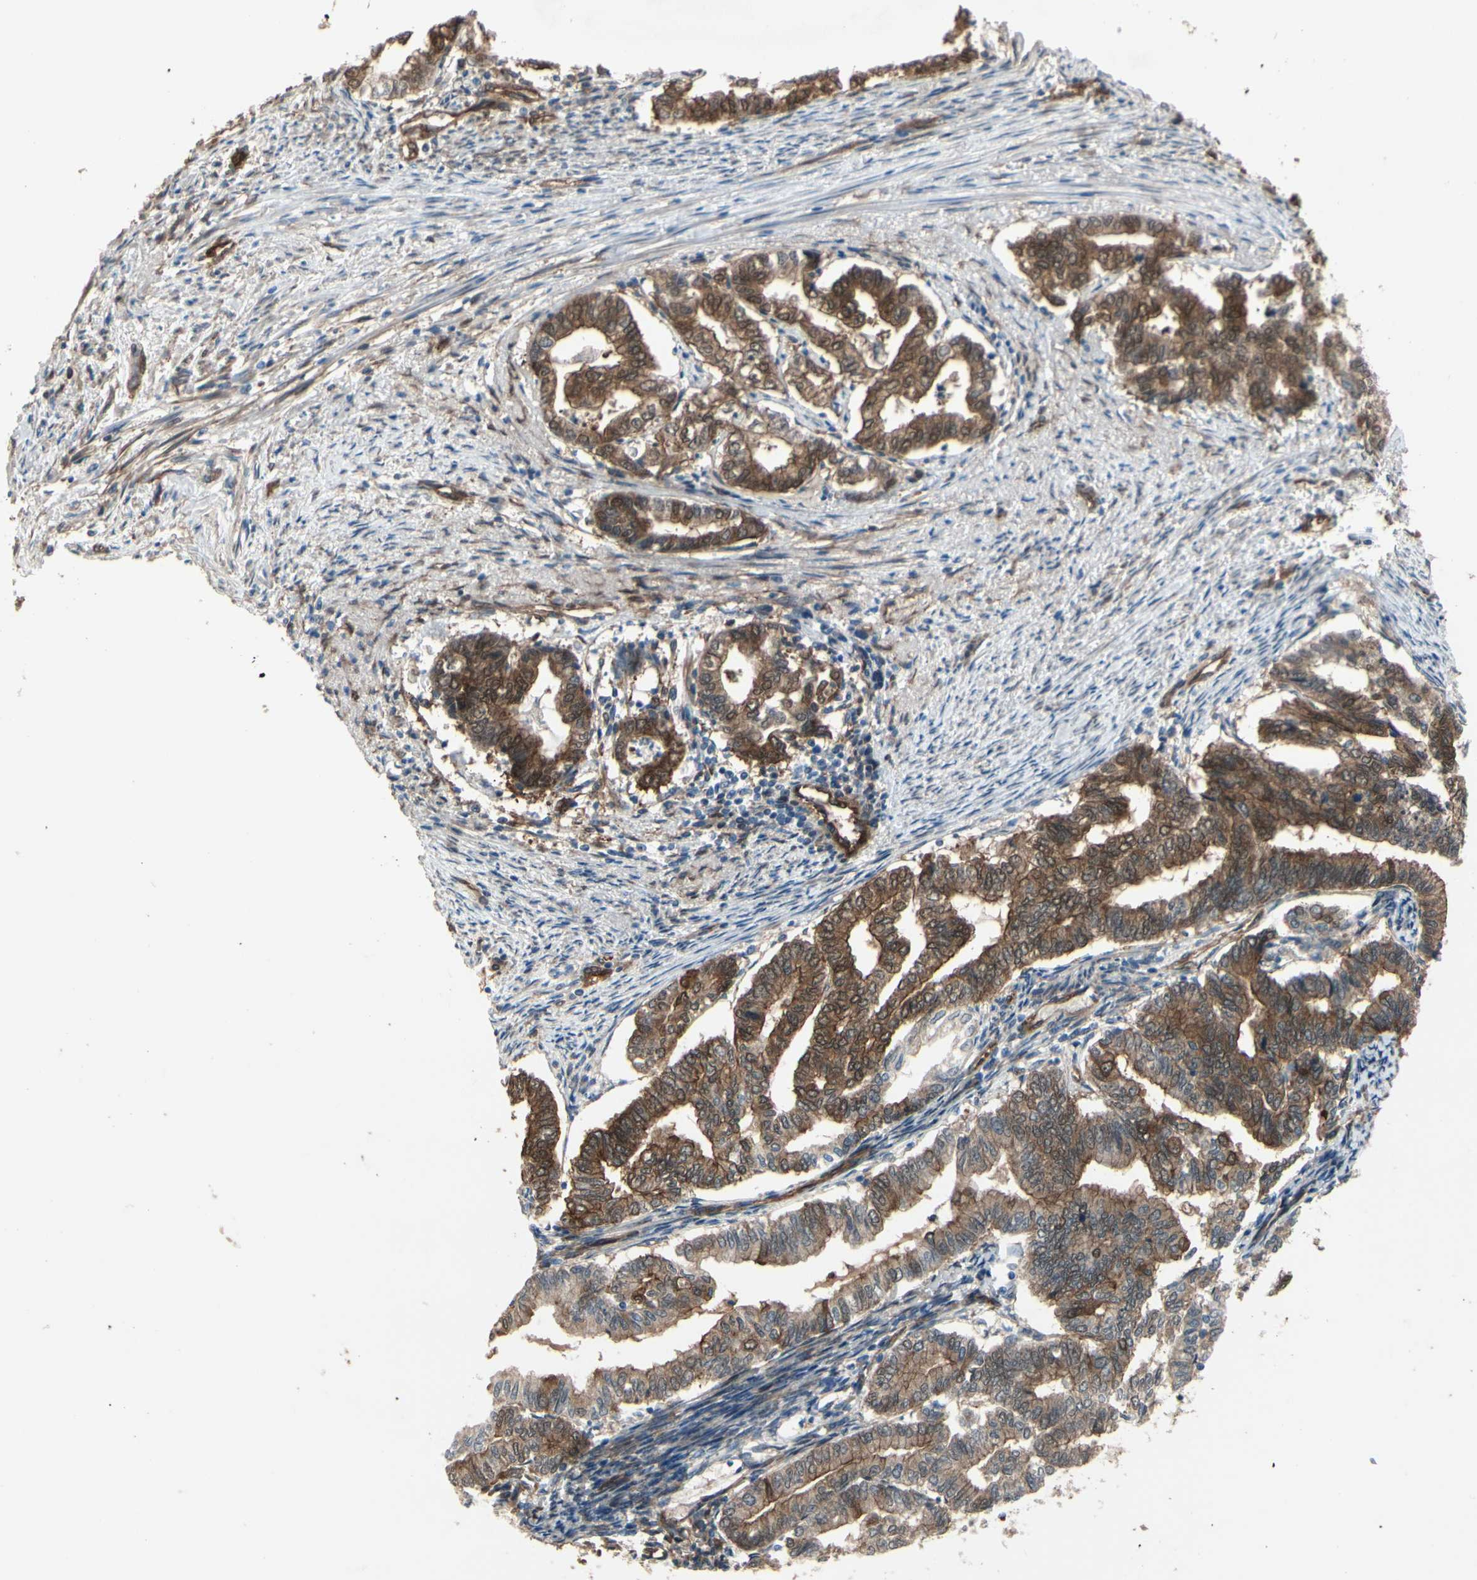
{"staining": {"intensity": "moderate", "quantity": ">75%", "location": "cytoplasmic/membranous"}, "tissue": "endometrial cancer", "cell_type": "Tumor cells", "image_type": "cancer", "snomed": [{"axis": "morphology", "description": "Adenocarcinoma, NOS"}, {"axis": "topography", "description": "Endometrium"}], "caption": "Brown immunohistochemical staining in endometrial cancer displays moderate cytoplasmic/membranous staining in about >75% of tumor cells.", "gene": "CTTNBP2", "patient": {"sex": "female", "age": 79}}